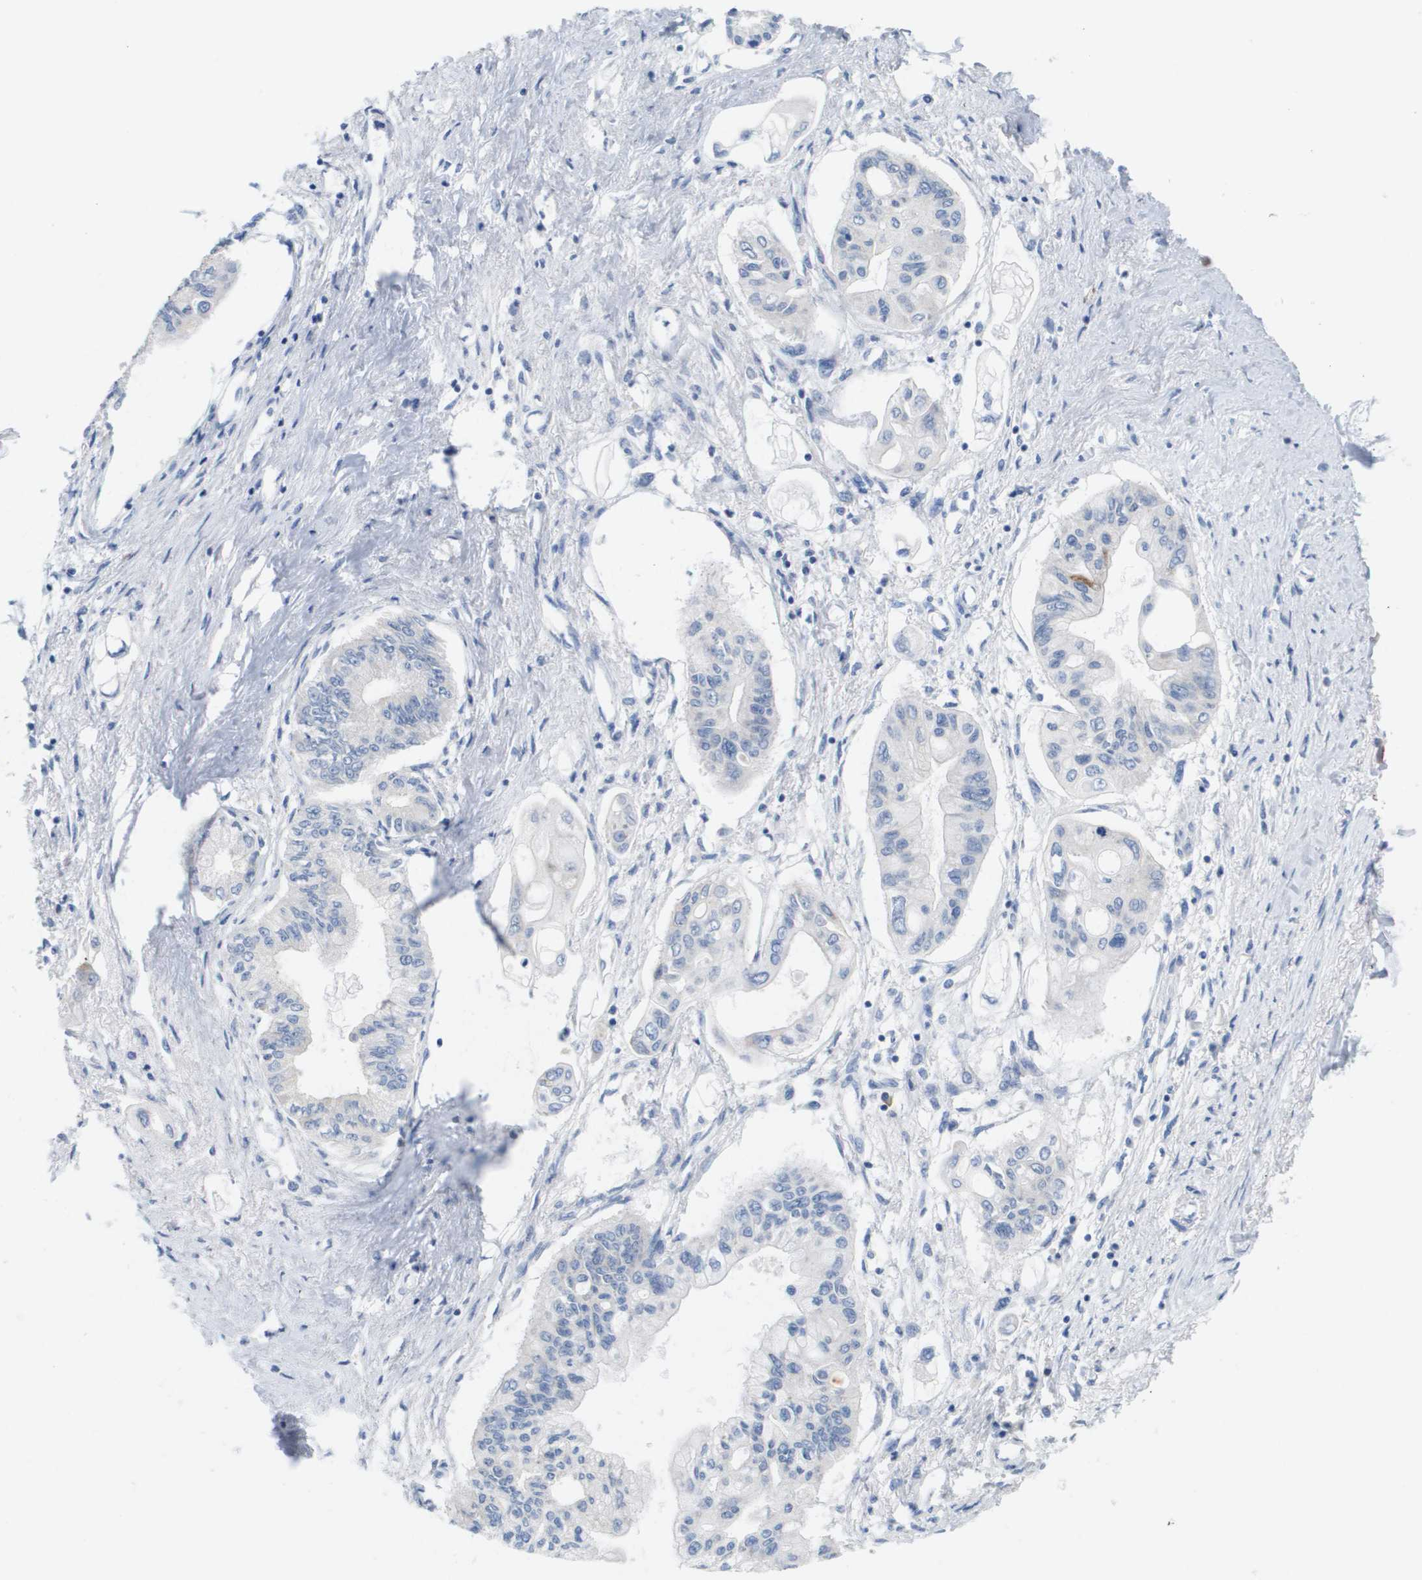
{"staining": {"intensity": "negative", "quantity": "none", "location": "none"}, "tissue": "pancreatic cancer", "cell_type": "Tumor cells", "image_type": "cancer", "snomed": [{"axis": "morphology", "description": "Adenocarcinoma, NOS"}, {"axis": "topography", "description": "Pancreas"}], "caption": "Adenocarcinoma (pancreatic) was stained to show a protein in brown. There is no significant expression in tumor cells.", "gene": "CD3G", "patient": {"sex": "female", "age": 77}}